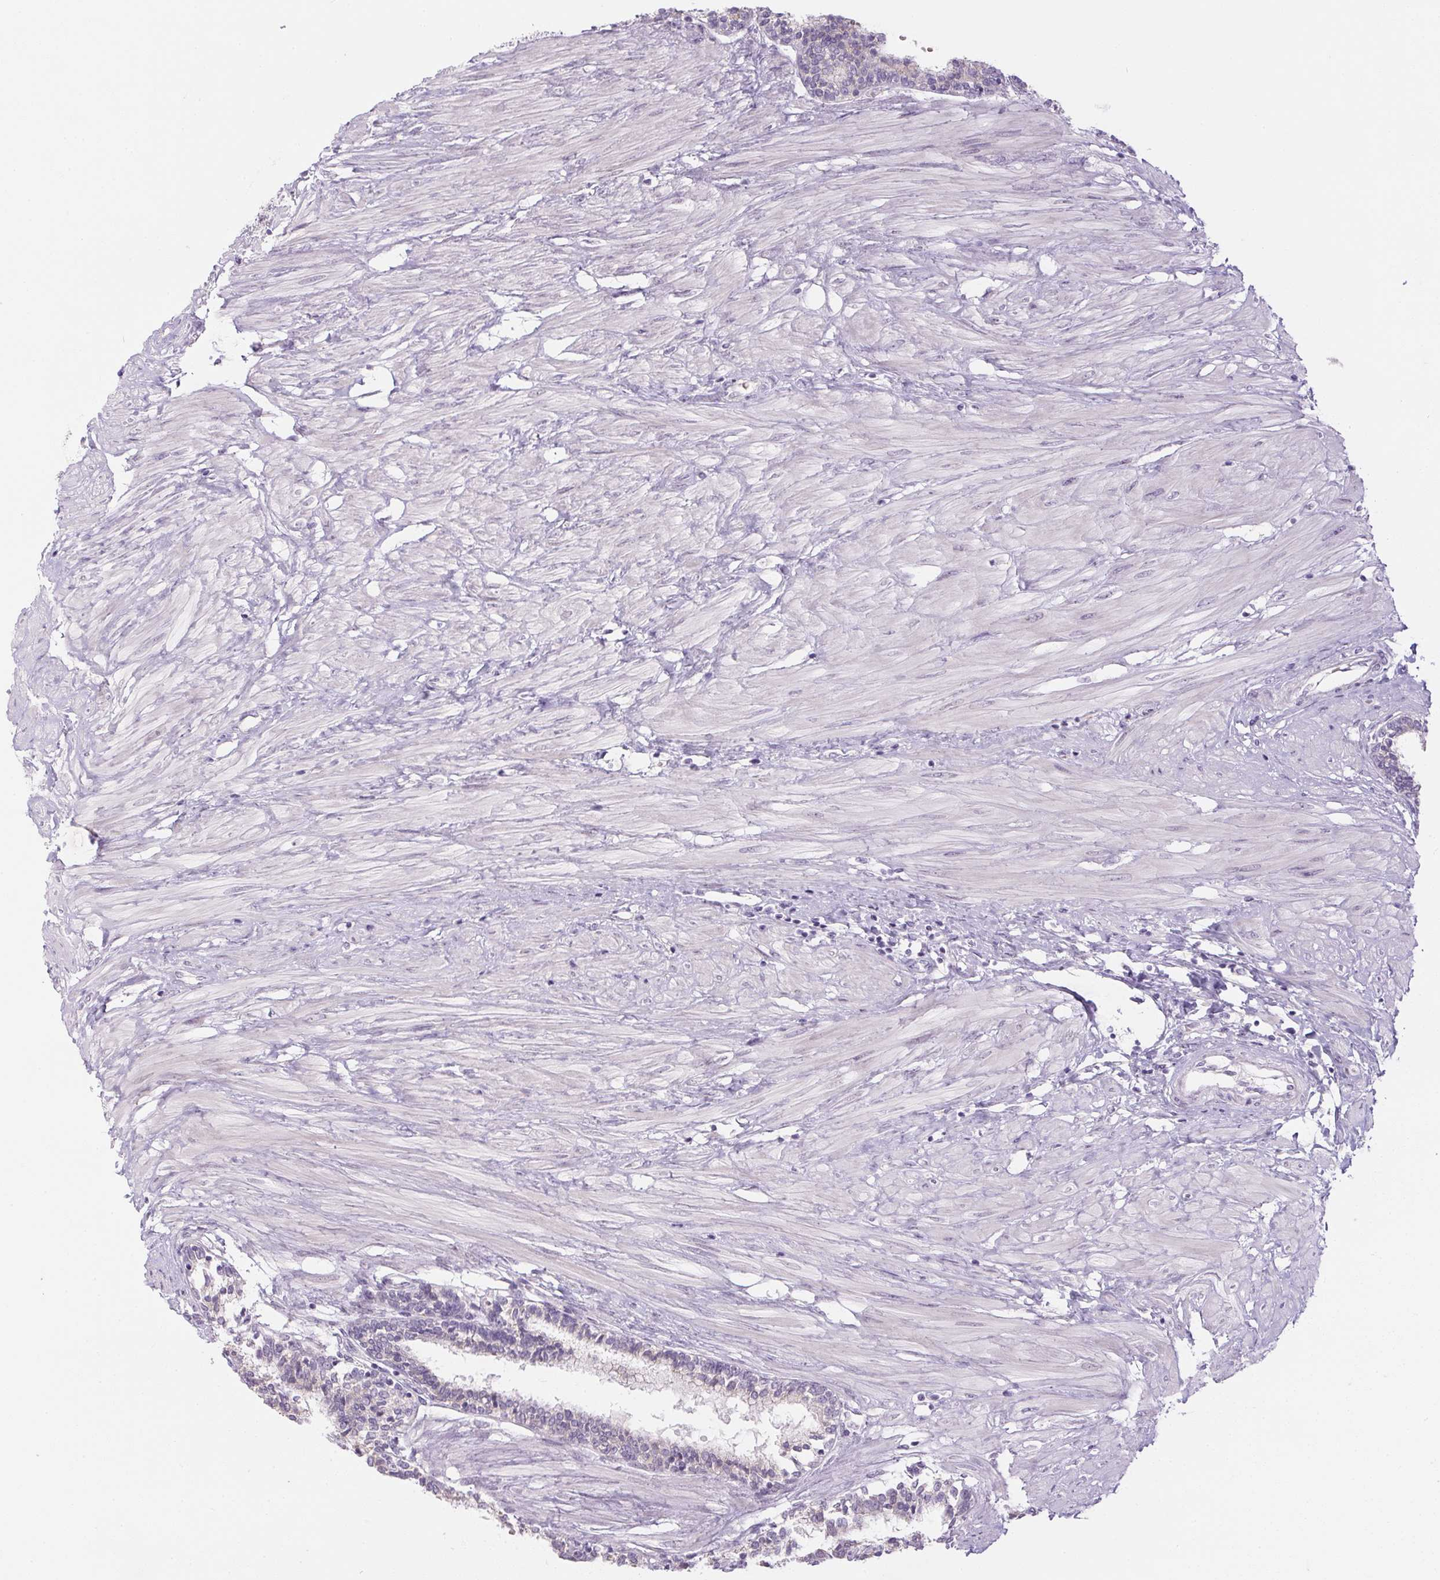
{"staining": {"intensity": "negative", "quantity": "none", "location": "none"}, "tissue": "prostate", "cell_type": "Glandular cells", "image_type": "normal", "snomed": [{"axis": "morphology", "description": "Normal tissue, NOS"}, {"axis": "topography", "description": "Prostate"}], "caption": "Immunohistochemistry of benign human prostate shows no expression in glandular cells.", "gene": "CTCFL", "patient": {"sex": "male", "age": 55}}